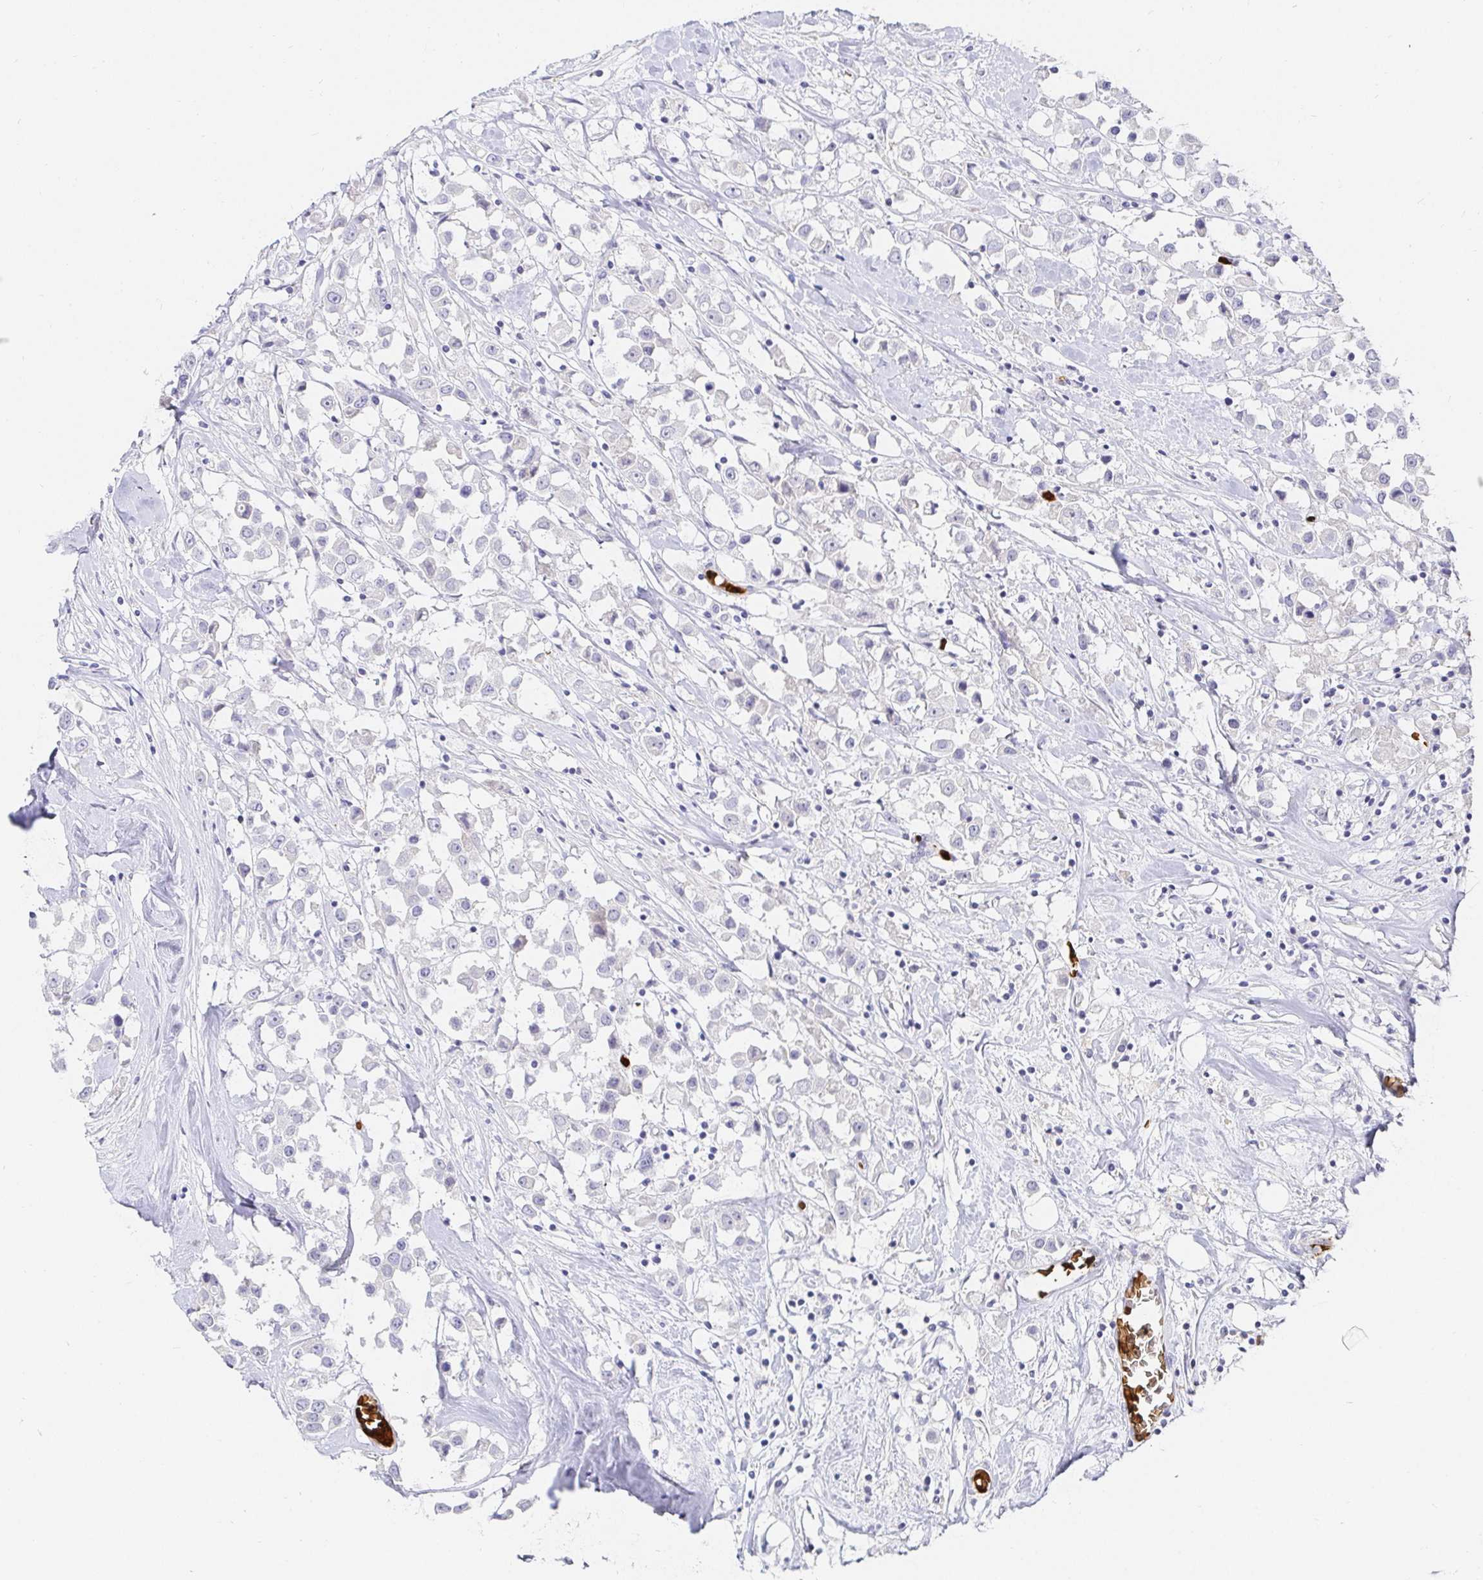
{"staining": {"intensity": "negative", "quantity": "none", "location": "none"}, "tissue": "breast cancer", "cell_type": "Tumor cells", "image_type": "cancer", "snomed": [{"axis": "morphology", "description": "Duct carcinoma"}, {"axis": "topography", "description": "Breast"}], "caption": "Protein analysis of breast cancer (intraductal carcinoma) displays no significant staining in tumor cells.", "gene": "FGF21", "patient": {"sex": "female", "age": 61}}